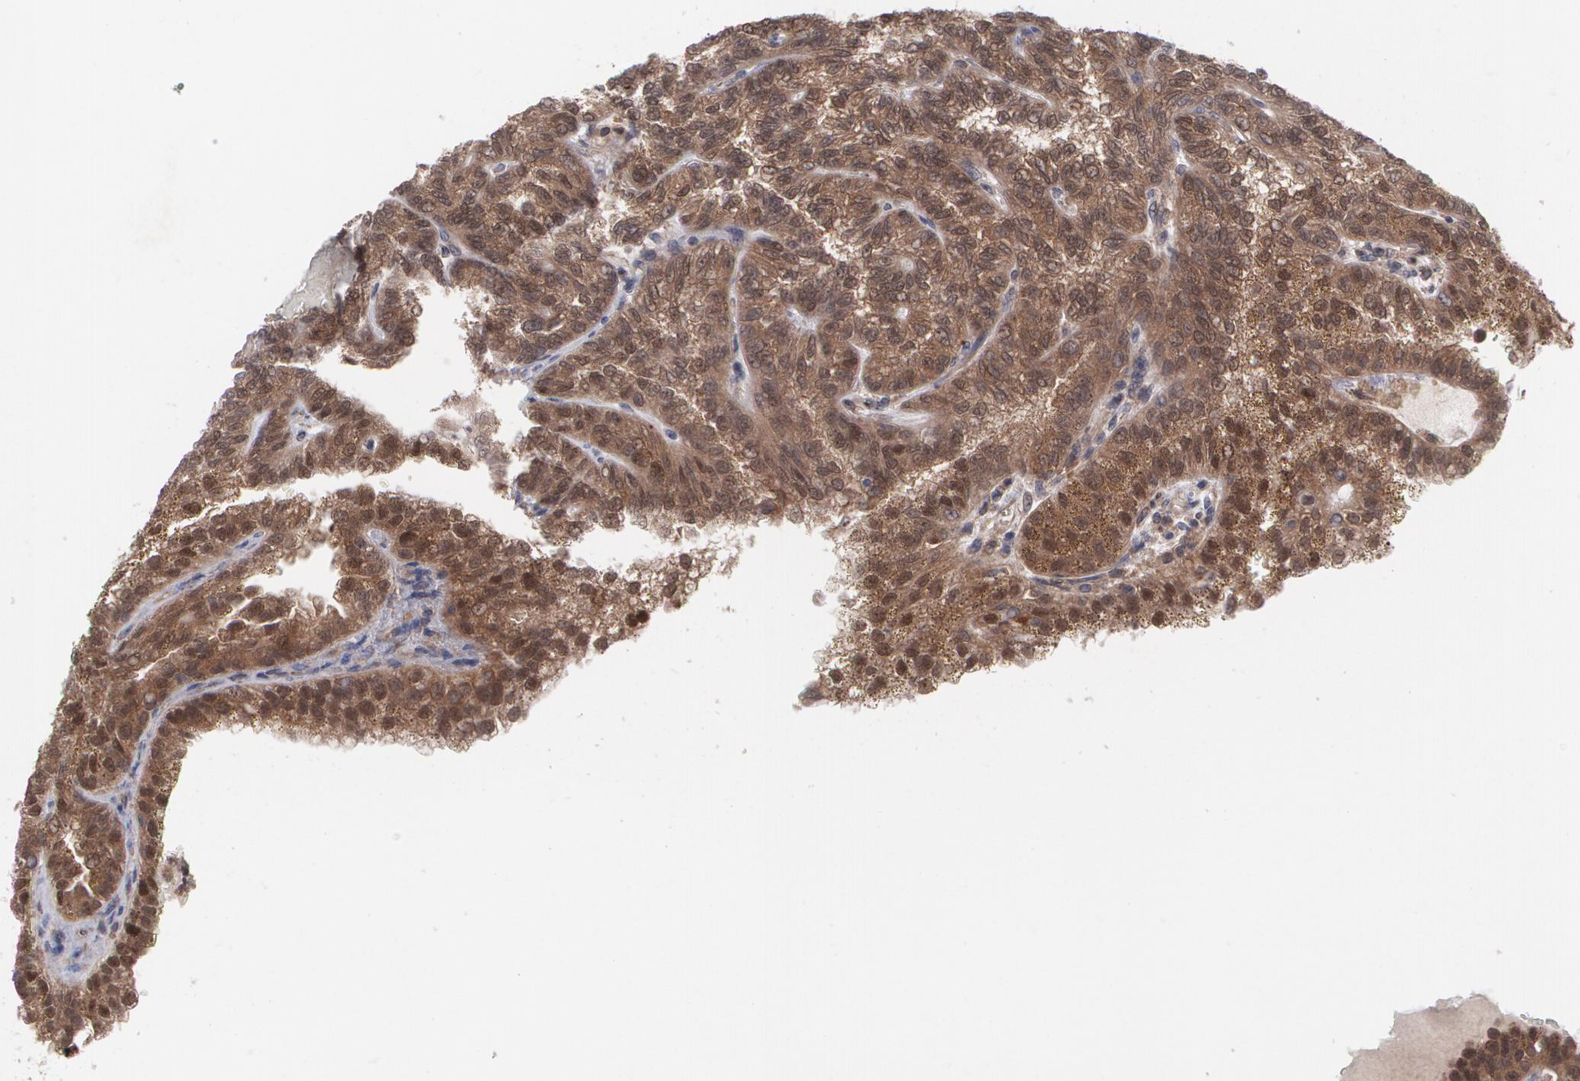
{"staining": {"intensity": "moderate", "quantity": ">75%", "location": "cytoplasmic/membranous"}, "tissue": "renal cancer", "cell_type": "Tumor cells", "image_type": "cancer", "snomed": [{"axis": "morphology", "description": "Inflammation, NOS"}, {"axis": "morphology", "description": "Adenocarcinoma, NOS"}, {"axis": "topography", "description": "Kidney"}], "caption": "Renal adenocarcinoma was stained to show a protein in brown. There is medium levels of moderate cytoplasmic/membranous positivity in approximately >75% of tumor cells. (Stains: DAB in brown, nuclei in blue, Microscopy: brightfield microscopy at high magnification).", "gene": "HTT", "patient": {"sex": "male", "age": 68}}